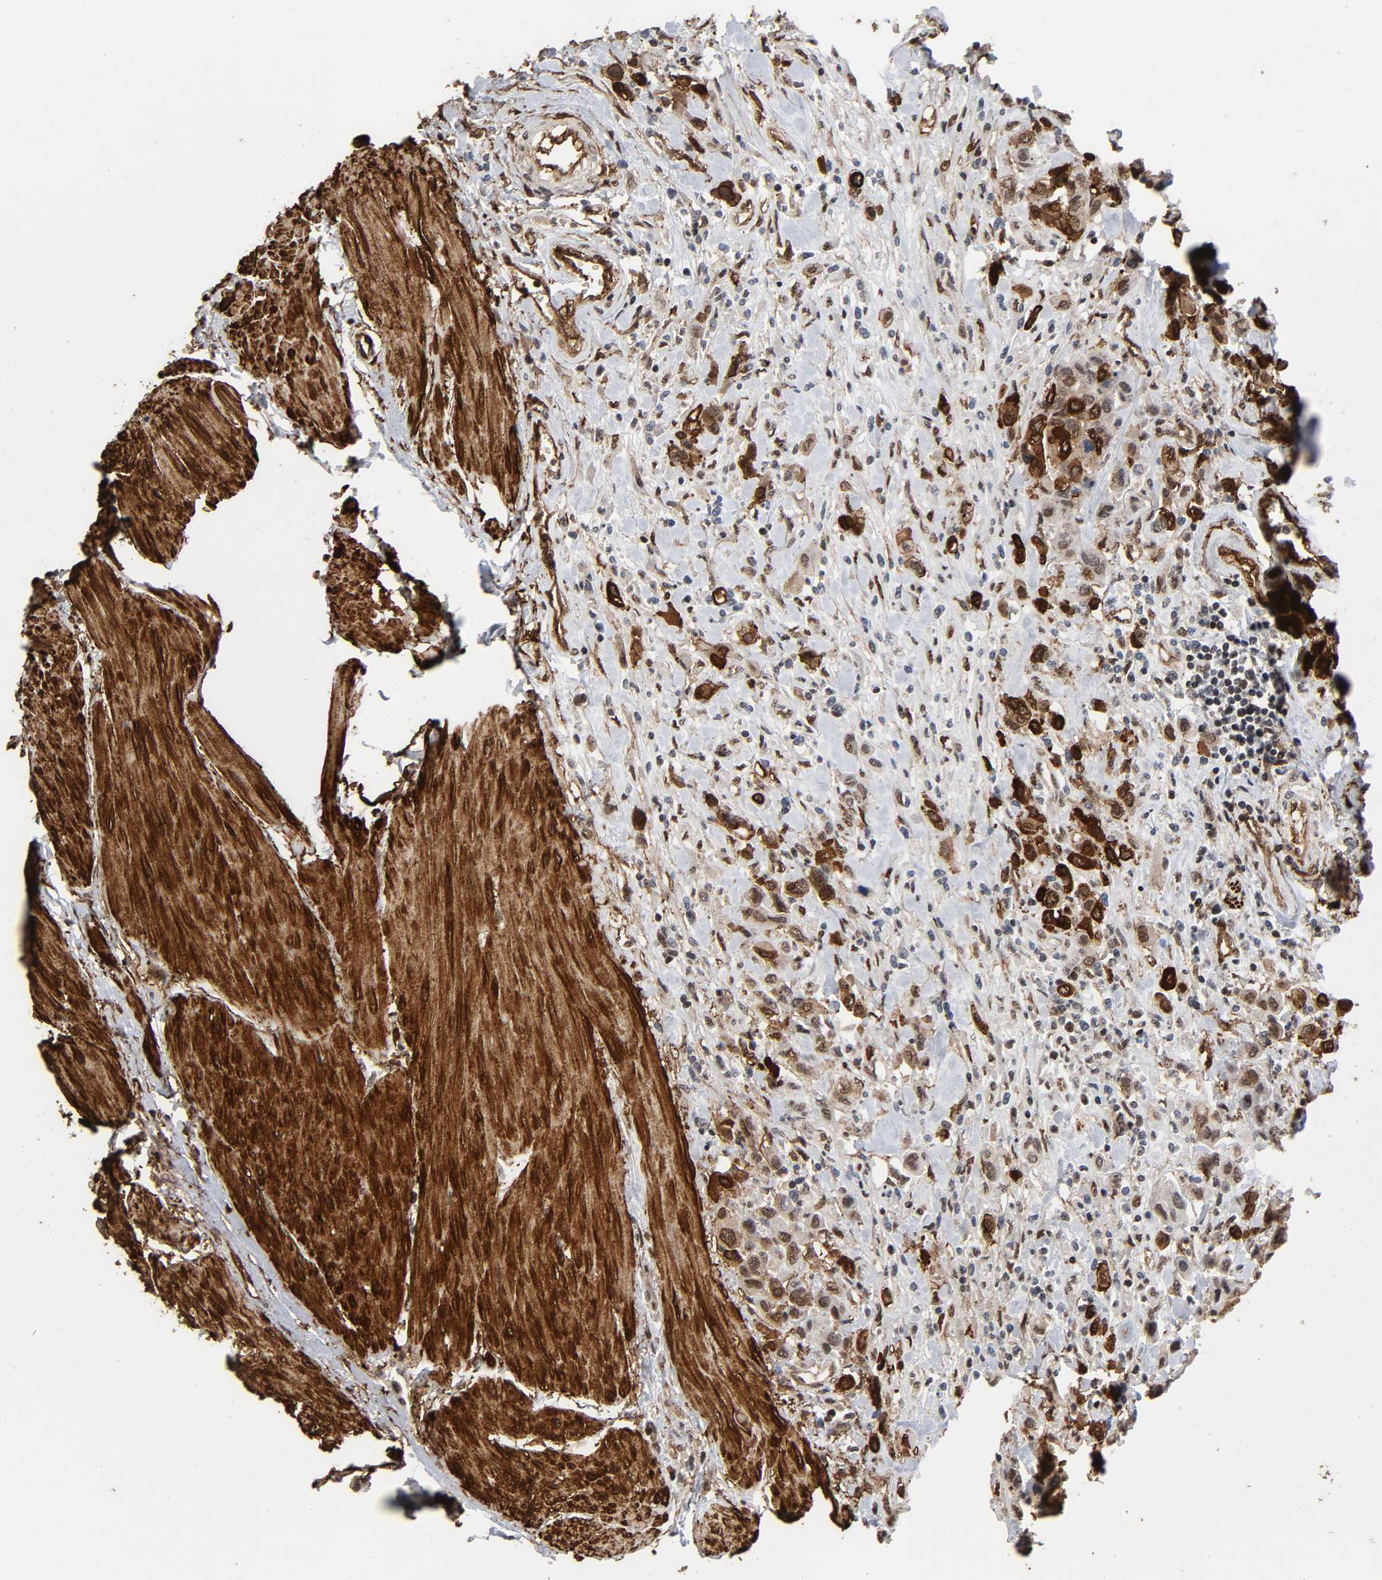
{"staining": {"intensity": "strong", "quantity": "25%-75%", "location": "cytoplasmic/membranous"}, "tissue": "urothelial cancer", "cell_type": "Tumor cells", "image_type": "cancer", "snomed": [{"axis": "morphology", "description": "Urothelial carcinoma, High grade"}, {"axis": "topography", "description": "Urinary bladder"}], "caption": "Human urothelial cancer stained for a protein (brown) reveals strong cytoplasmic/membranous positive staining in approximately 25%-75% of tumor cells.", "gene": "AHNAK2", "patient": {"sex": "male", "age": 50}}